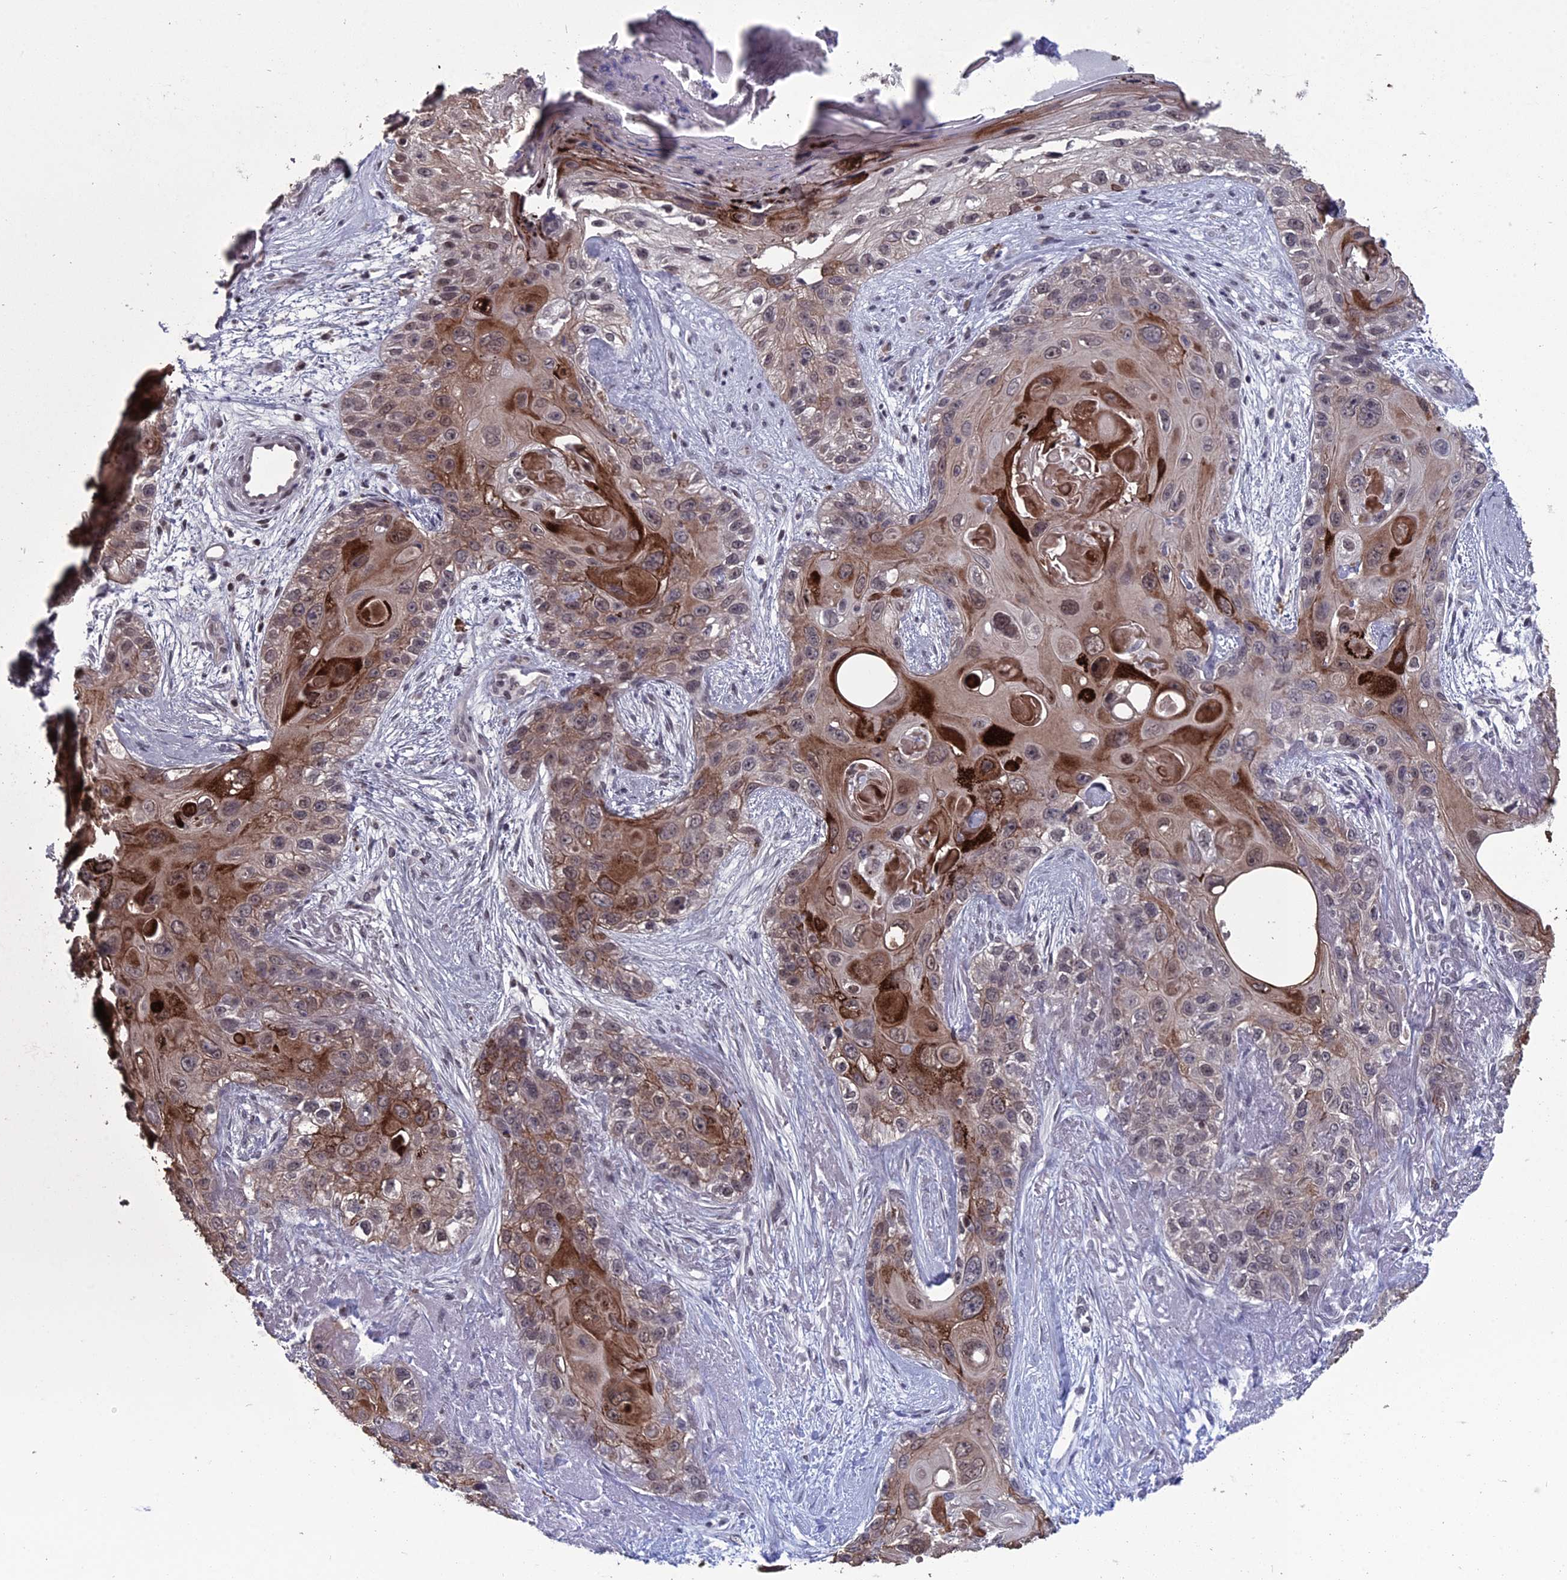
{"staining": {"intensity": "moderate", "quantity": "25%-75%", "location": "cytoplasmic/membranous,nuclear"}, "tissue": "skin cancer", "cell_type": "Tumor cells", "image_type": "cancer", "snomed": [{"axis": "morphology", "description": "Normal tissue, NOS"}, {"axis": "morphology", "description": "Squamous cell carcinoma, NOS"}, {"axis": "topography", "description": "Skin"}], "caption": "Brown immunohistochemical staining in skin cancer (squamous cell carcinoma) shows moderate cytoplasmic/membranous and nuclear expression in about 25%-75% of tumor cells.", "gene": "MT-CO3", "patient": {"sex": "male", "age": 72}}